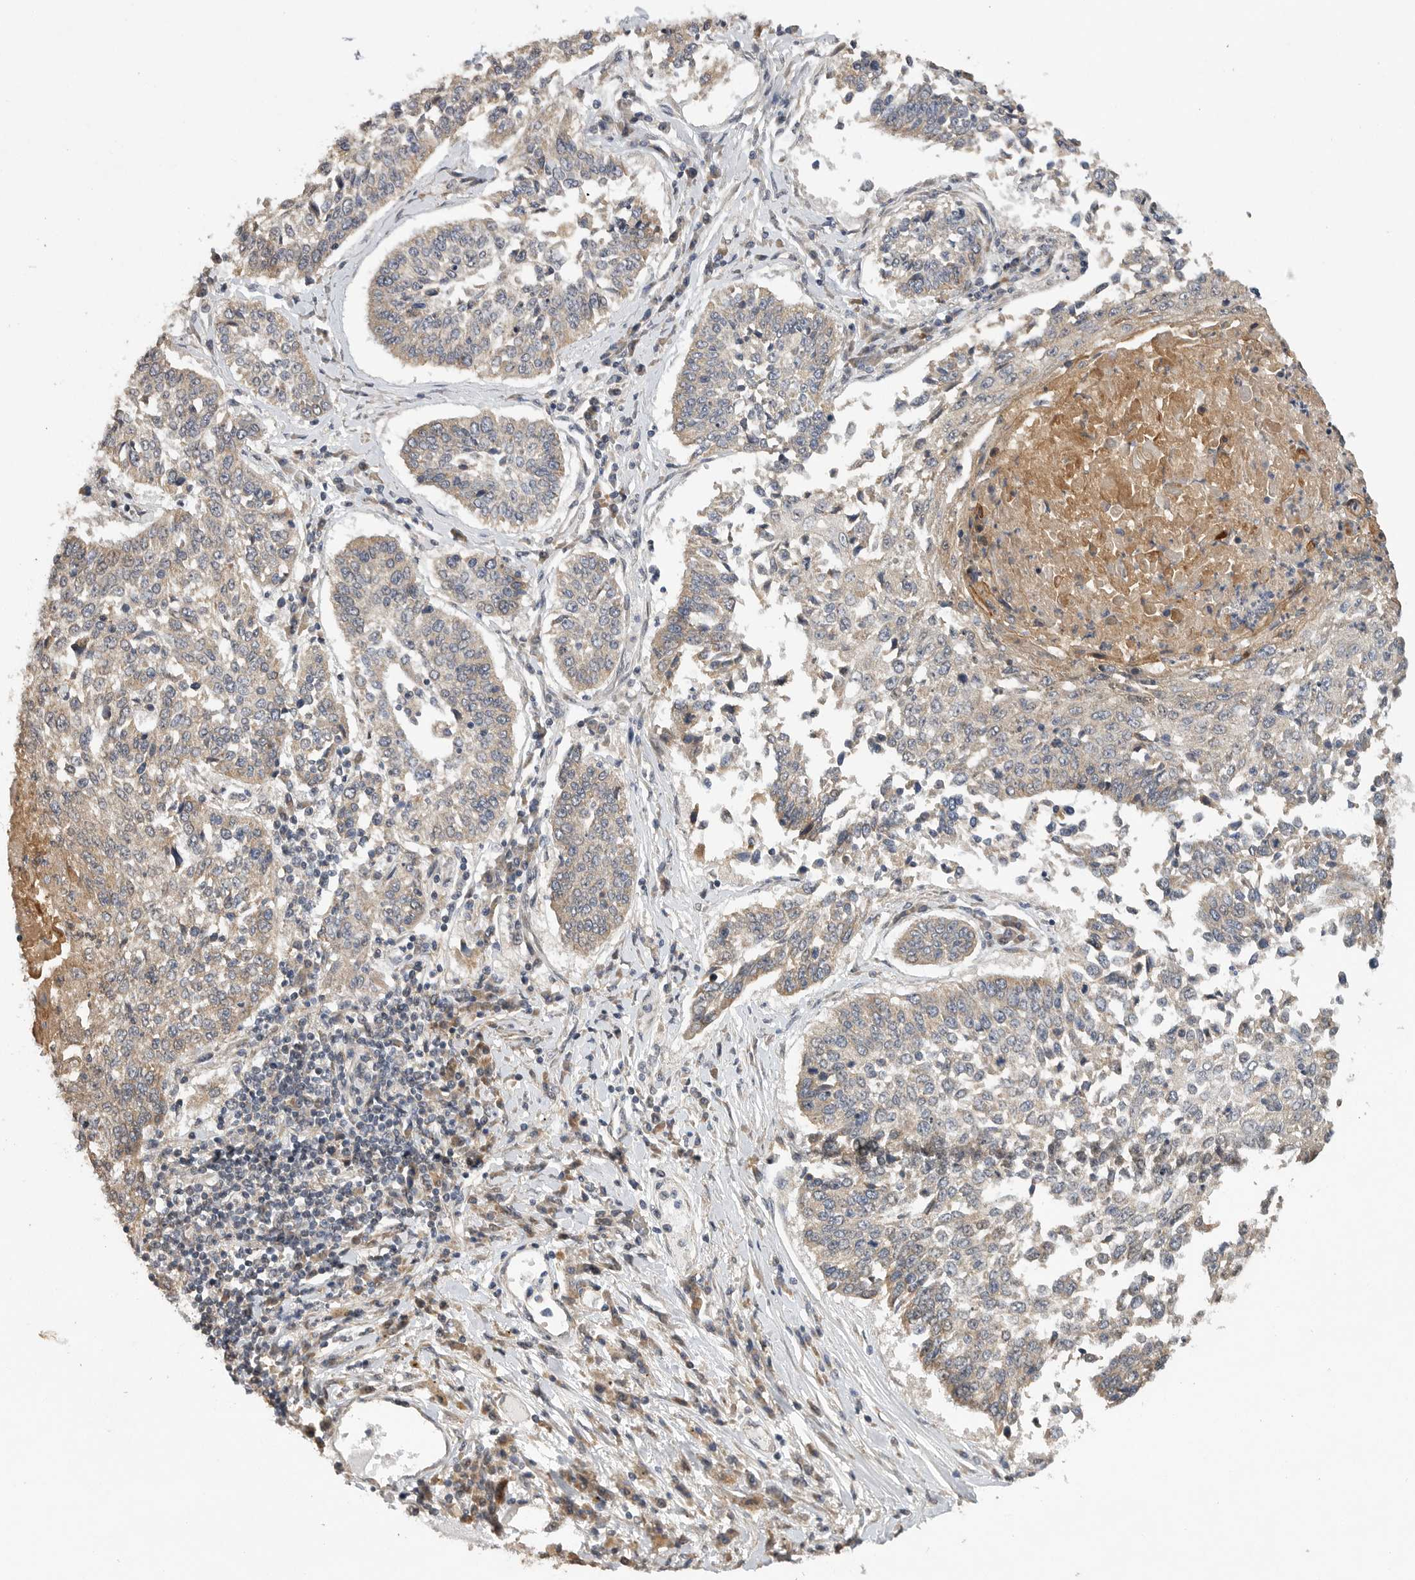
{"staining": {"intensity": "negative", "quantity": "none", "location": "none"}, "tissue": "lung cancer", "cell_type": "Tumor cells", "image_type": "cancer", "snomed": [{"axis": "morphology", "description": "Normal tissue, NOS"}, {"axis": "morphology", "description": "Squamous cell carcinoma, NOS"}, {"axis": "topography", "description": "Cartilage tissue"}, {"axis": "topography", "description": "Lung"}, {"axis": "topography", "description": "Peripheral nerve tissue"}], "caption": "This is an immunohistochemistry photomicrograph of lung cancer. There is no expression in tumor cells.", "gene": "EDEM3", "patient": {"sex": "female", "age": 49}}